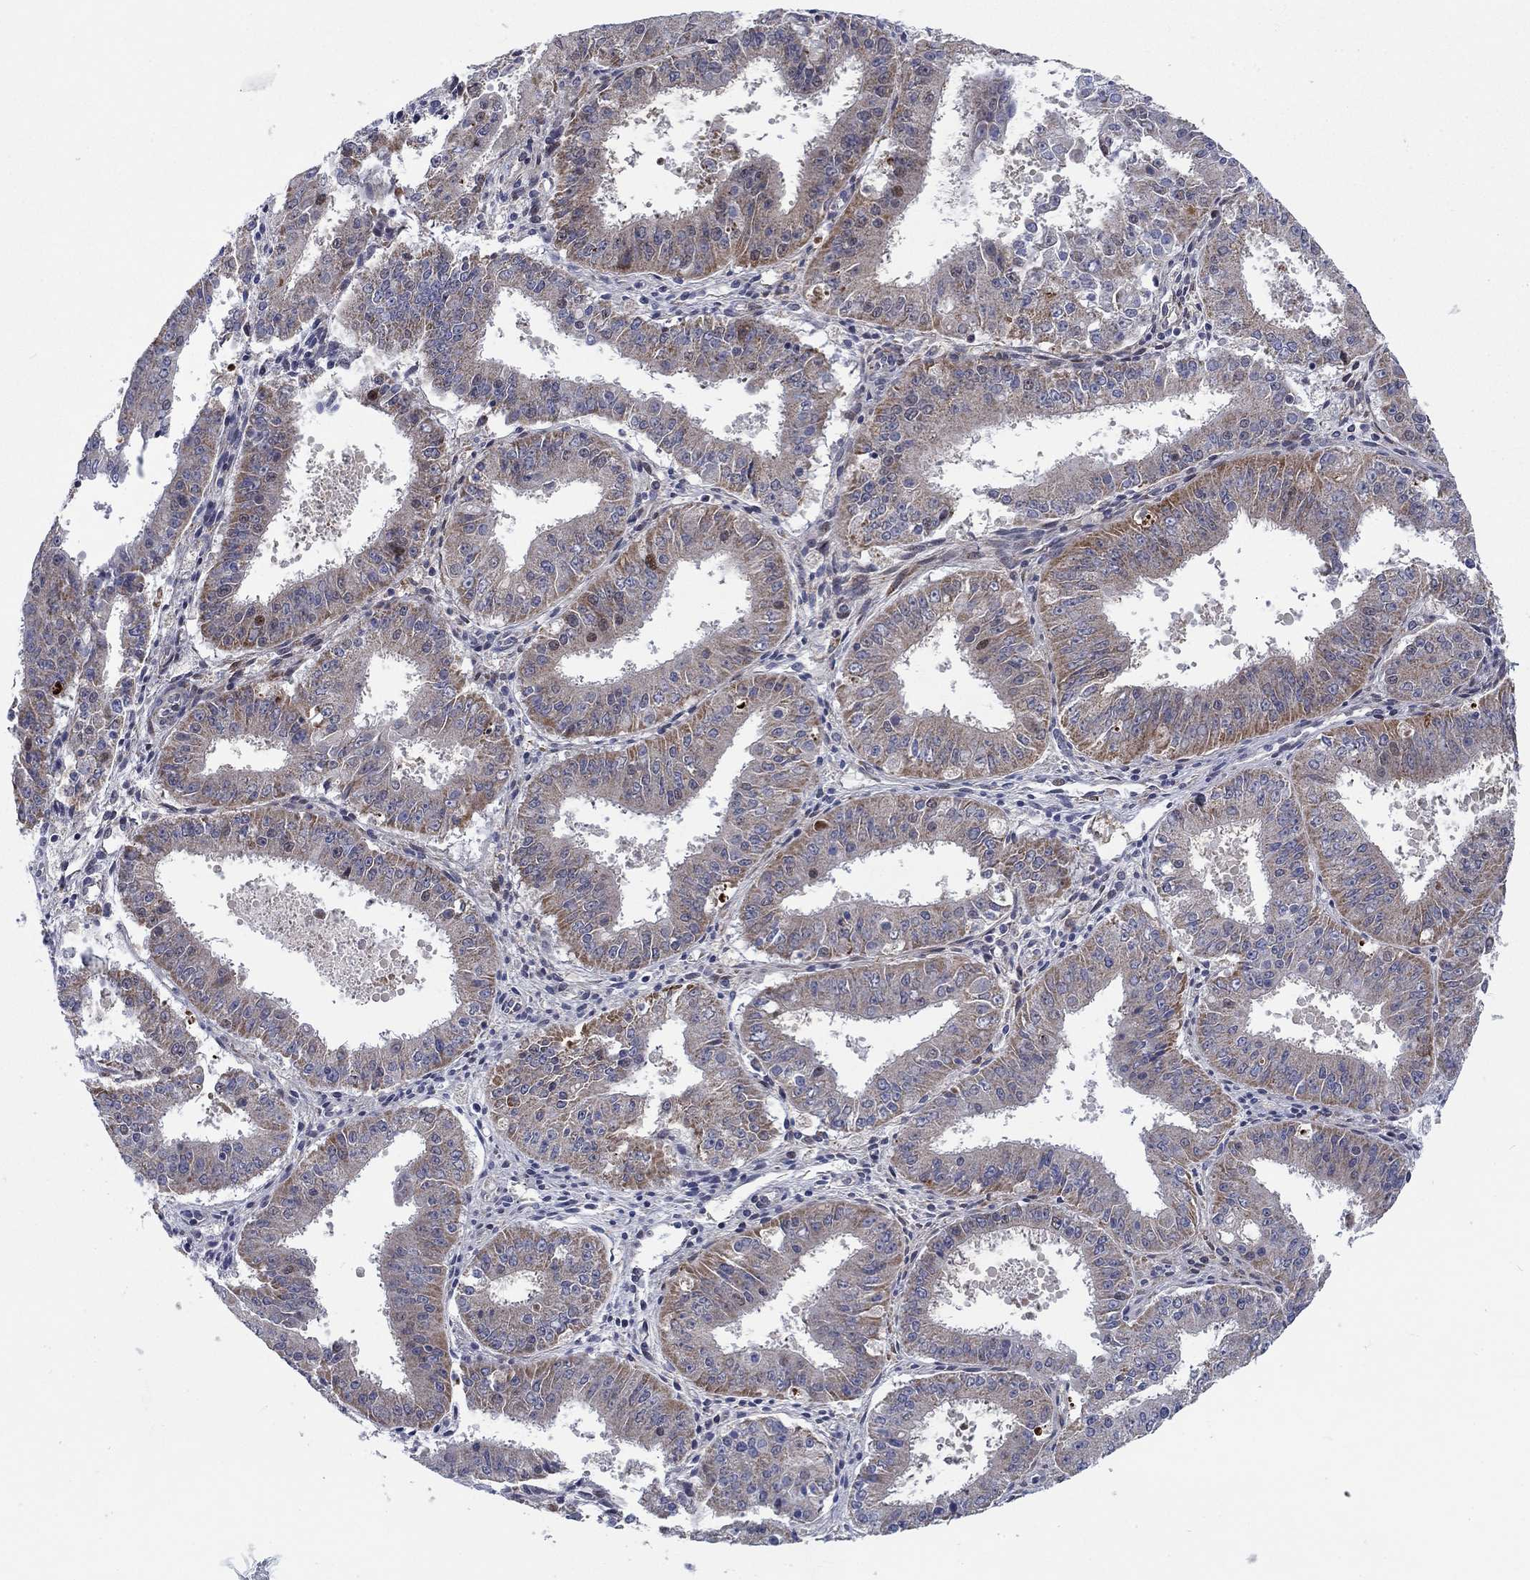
{"staining": {"intensity": "moderate", "quantity": ">75%", "location": "cytoplasmic/membranous"}, "tissue": "ovarian cancer", "cell_type": "Tumor cells", "image_type": "cancer", "snomed": [{"axis": "morphology", "description": "Carcinoma, endometroid"}, {"axis": "topography", "description": "Ovary"}], "caption": "Tumor cells display moderate cytoplasmic/membranous expression in about >75% of cells in endometroid carcinoma (ovarian).", "gene": "SLC35F2", "patient": {"sex": "female", "age": 42}}